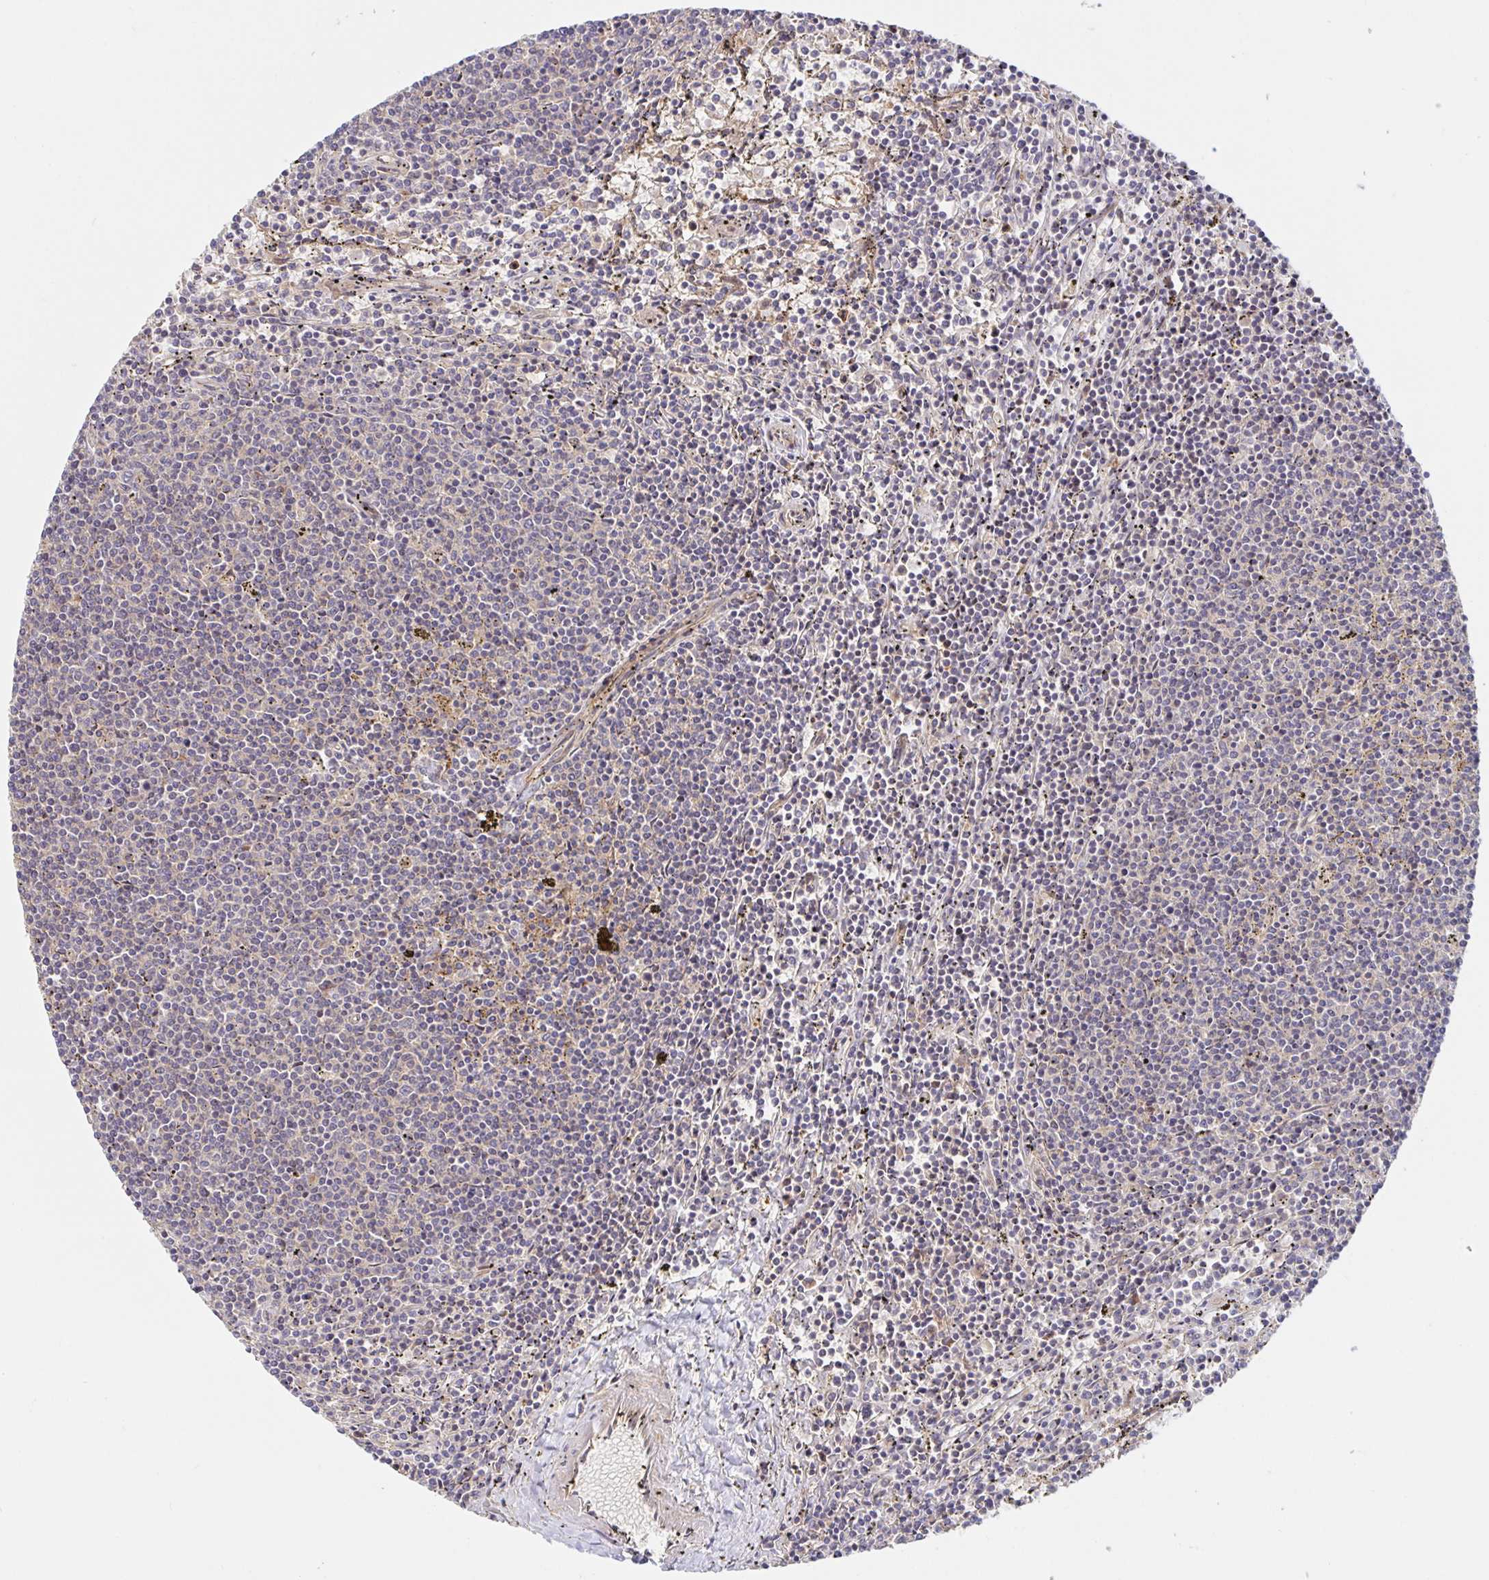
{"staining": {"intensity": "negative", "quantity": "none", "location": "none"}, "tissue": "lymphoma", "cell_type": "Tumor cells", "image_type": "cancer", "snomed": [{"axis": "morphology", "description": "Malignant lymphoma, non-Hodgkin's type, Low grade"}, {"axis": "topography", "description": "Spleen"}], "caption": "A micrograph of human malignant lymphoma, non-Hodgkin's type (low-grade) is negative for staining in tumor cells. (DAB (3,3'-diaminobenzidine) immunohistochemistry (IHC), high magnification).", "gene": "AACS", "patient": {"sex": "female", "age": 50}}